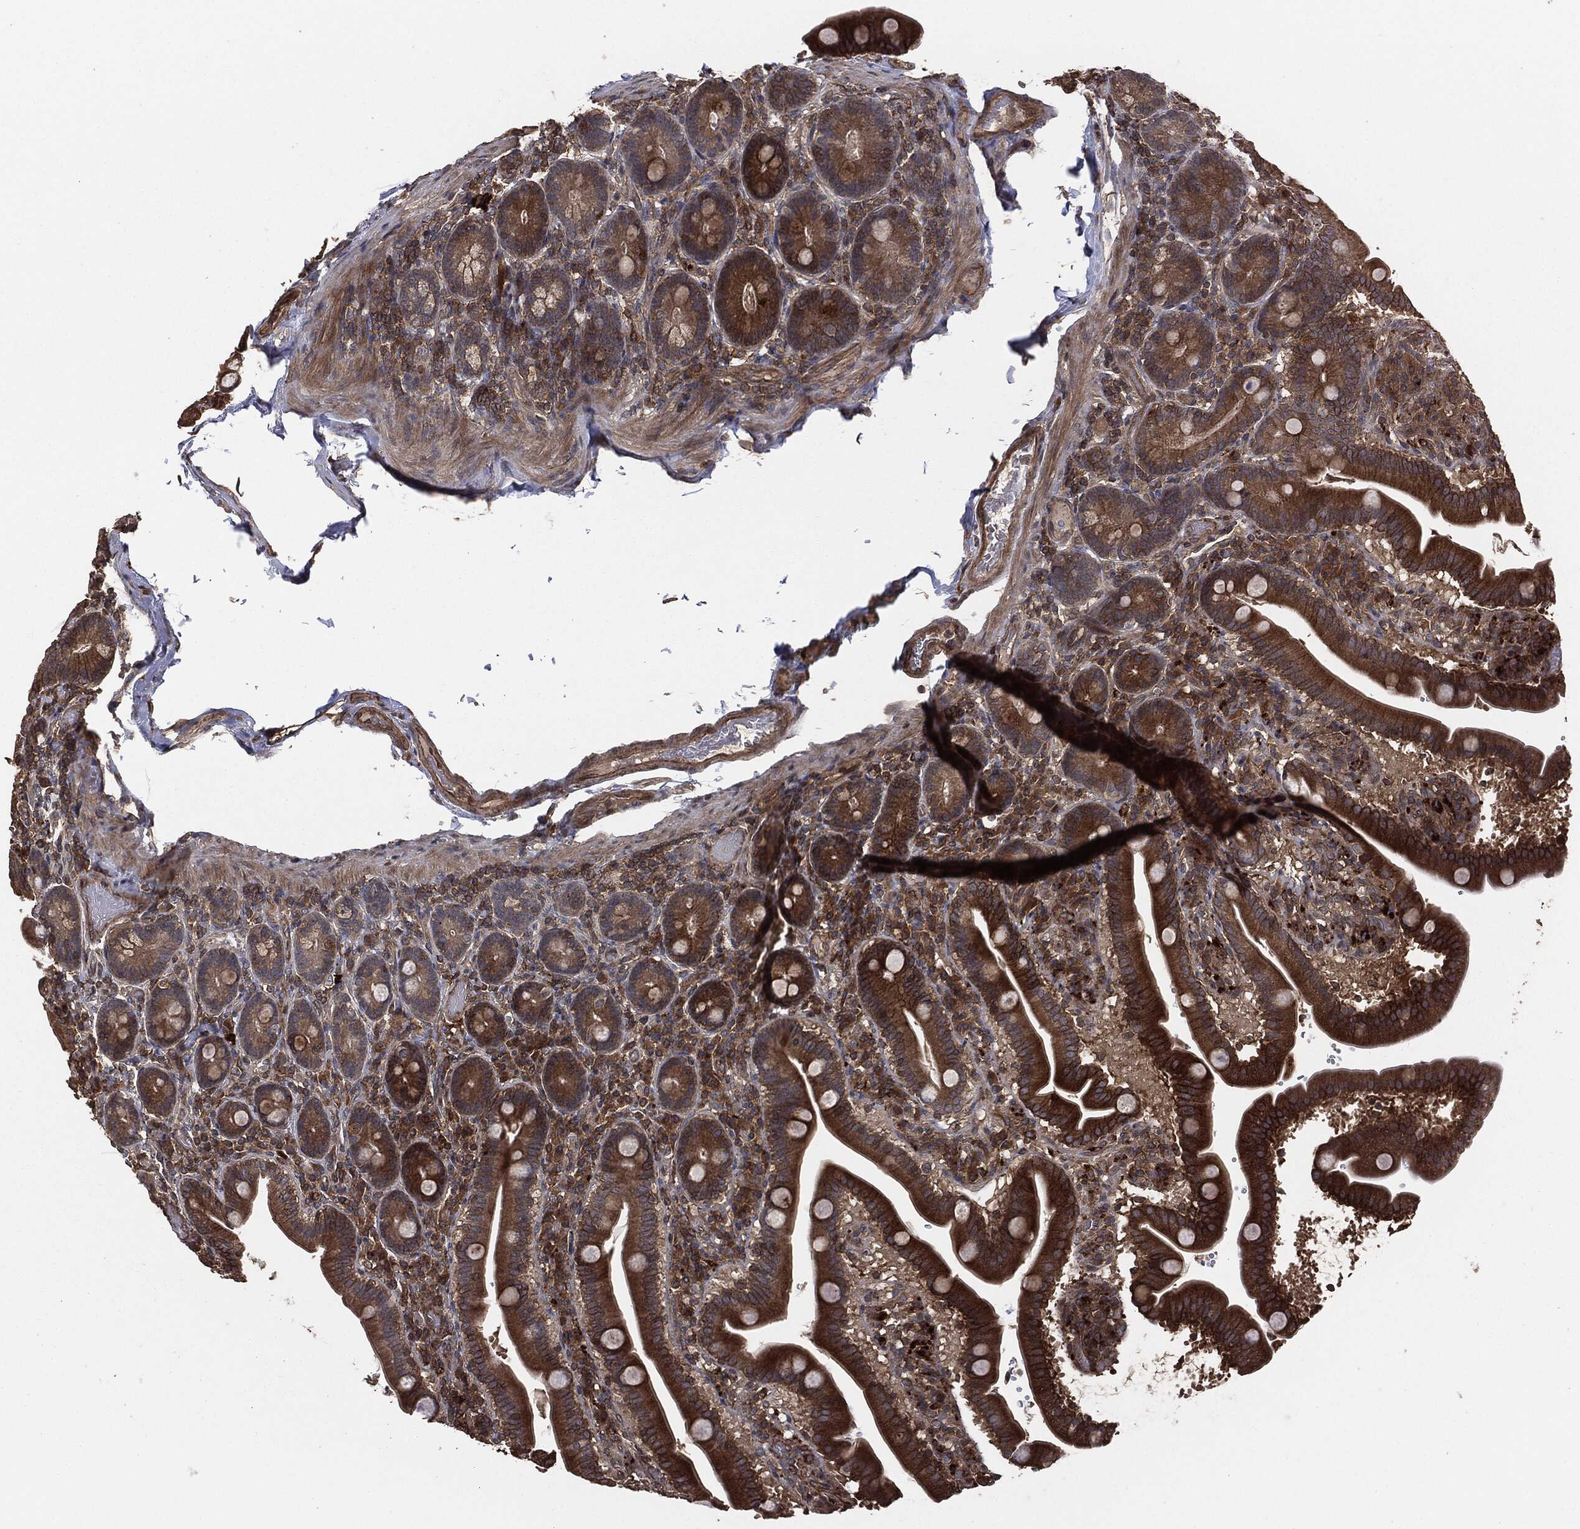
{"staining": {"intensity": "moderate", "quantity": ">75%", "location": "cytoplasmic/membranous"}, "tissue": "small intestine", "cell_type": "Glandular cells", "image_type": "normal", "snomed": [{"axis": "morphology", "description": "Normal tissue, NOS"}, {"axis": "topography", "description": "Small intestine"}], "caption": "IHC (DAB (3,3'-diaminobenzidine)) staining of normal small intestine reveals moderate cytoplasmic/membranous protein expression in about >75% of glandular cells. (IHC, brightfield microscopy, high magnification).", "gene": "ERBIN", "patient": {"sex": "male", "age": 66}}